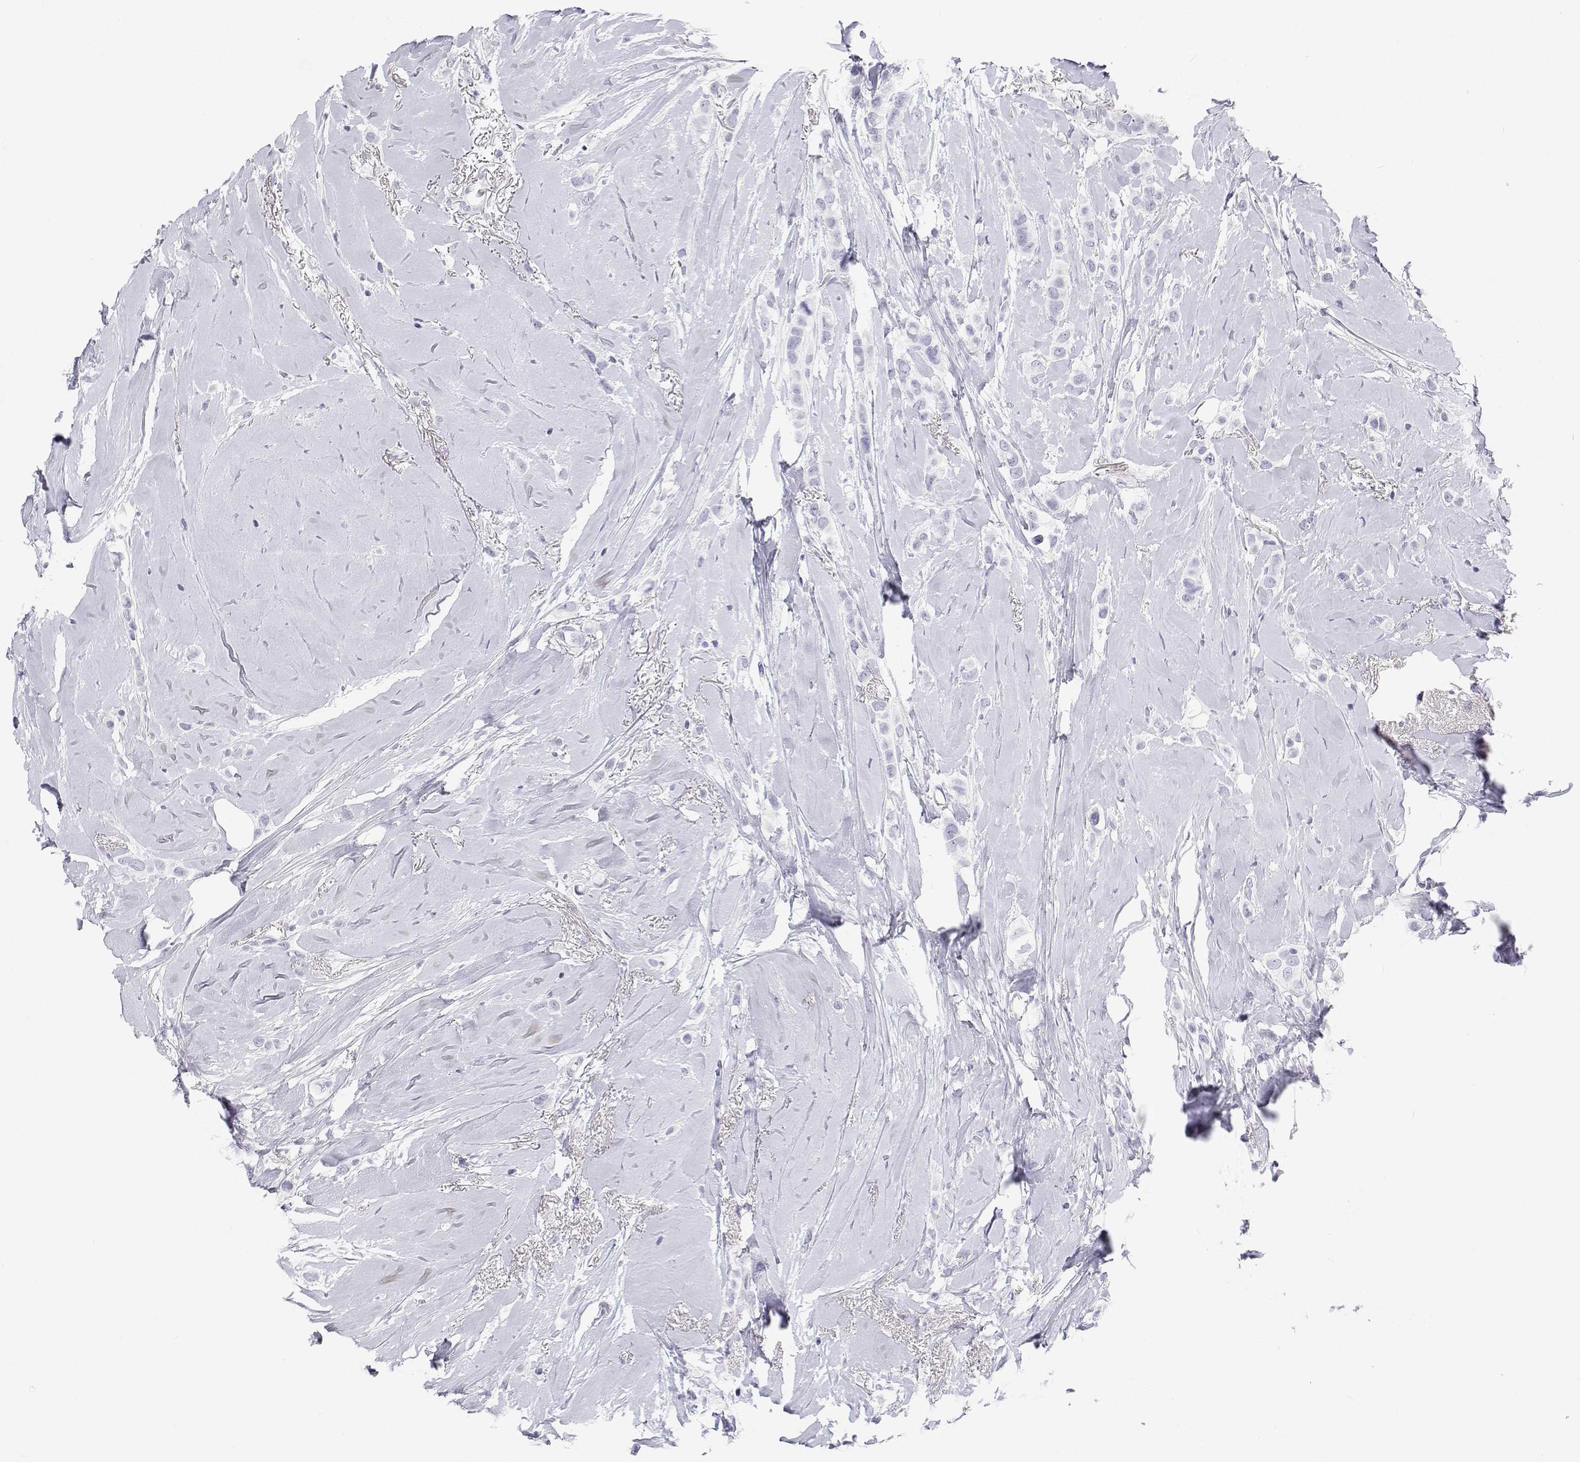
{"staining": {"intensity": "negative", "quantity": "none", "location": "none"}, "tissue": "breast cancer", "cell_type": "Tumor cells", "image_type": "cancer", "snomed": [{"axis": "morphology", "description": "Lobular carcinoma"}, {"axis": "topography", "description": "Breast"}], "caption": "This is an IHC photomicrograph of lobular carcinoma (breast). There is no positivity in tumor cells.", "gene": "SFTPB", "patient": {"sex": "female", "age": 66}}